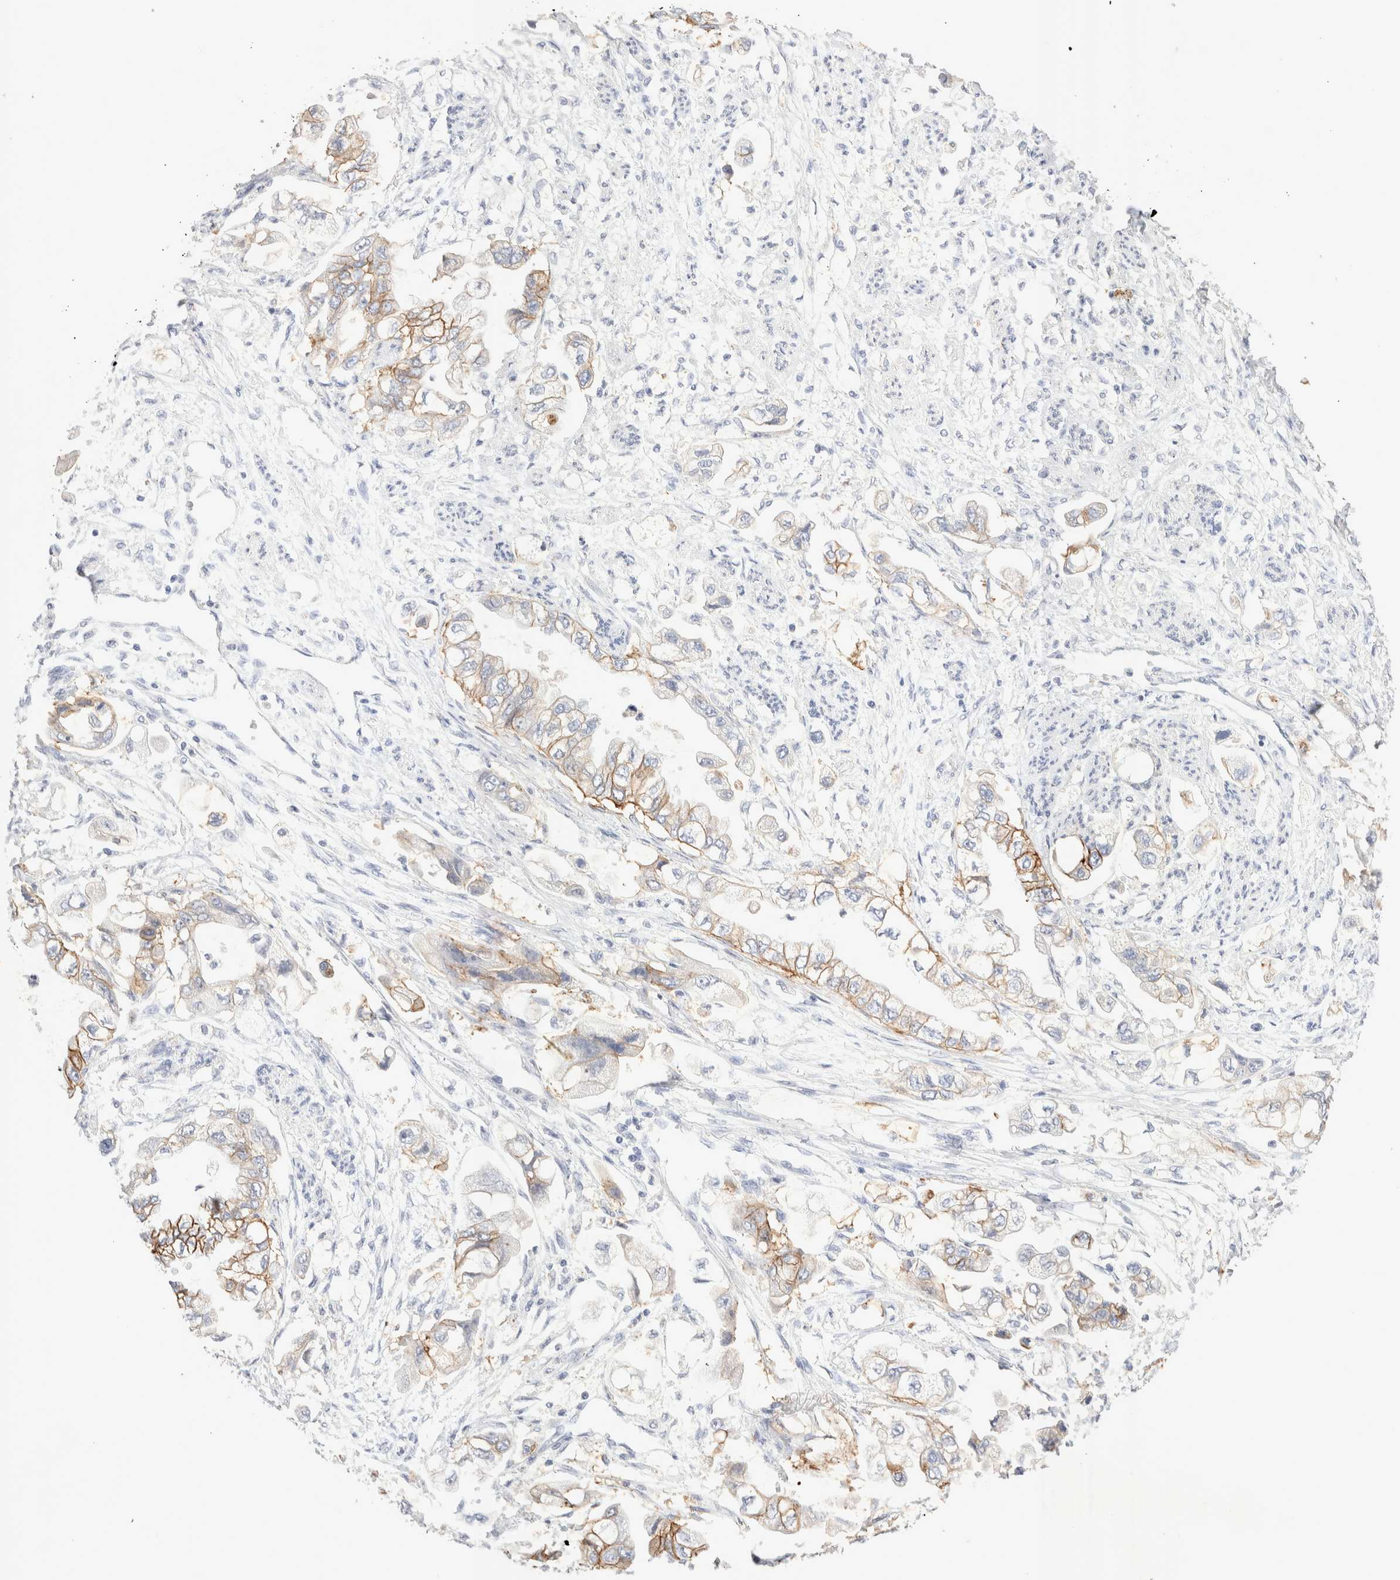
{"staining": {"intensity": "moderate", "quantity": "25%-75%", "location": "cytoplasmic/membranous"}, "tissue": "stomach cancer", "cell_type": "Tumor cells", "image_type": "cancer", "snomed": [{"axis": "morphology", "description": "Adenocarcinoma, NOS"}, {"axis": "topography", "description": "Stomach"}], "caption": "Human stomach cancer stained for a protein (brown) reveals moderate cytoplasmic/membranous positive positivity in about 25%-75% of tumor cells.", "gene": "EPCAM", "patient": {"sex": "male", "age": 62}}